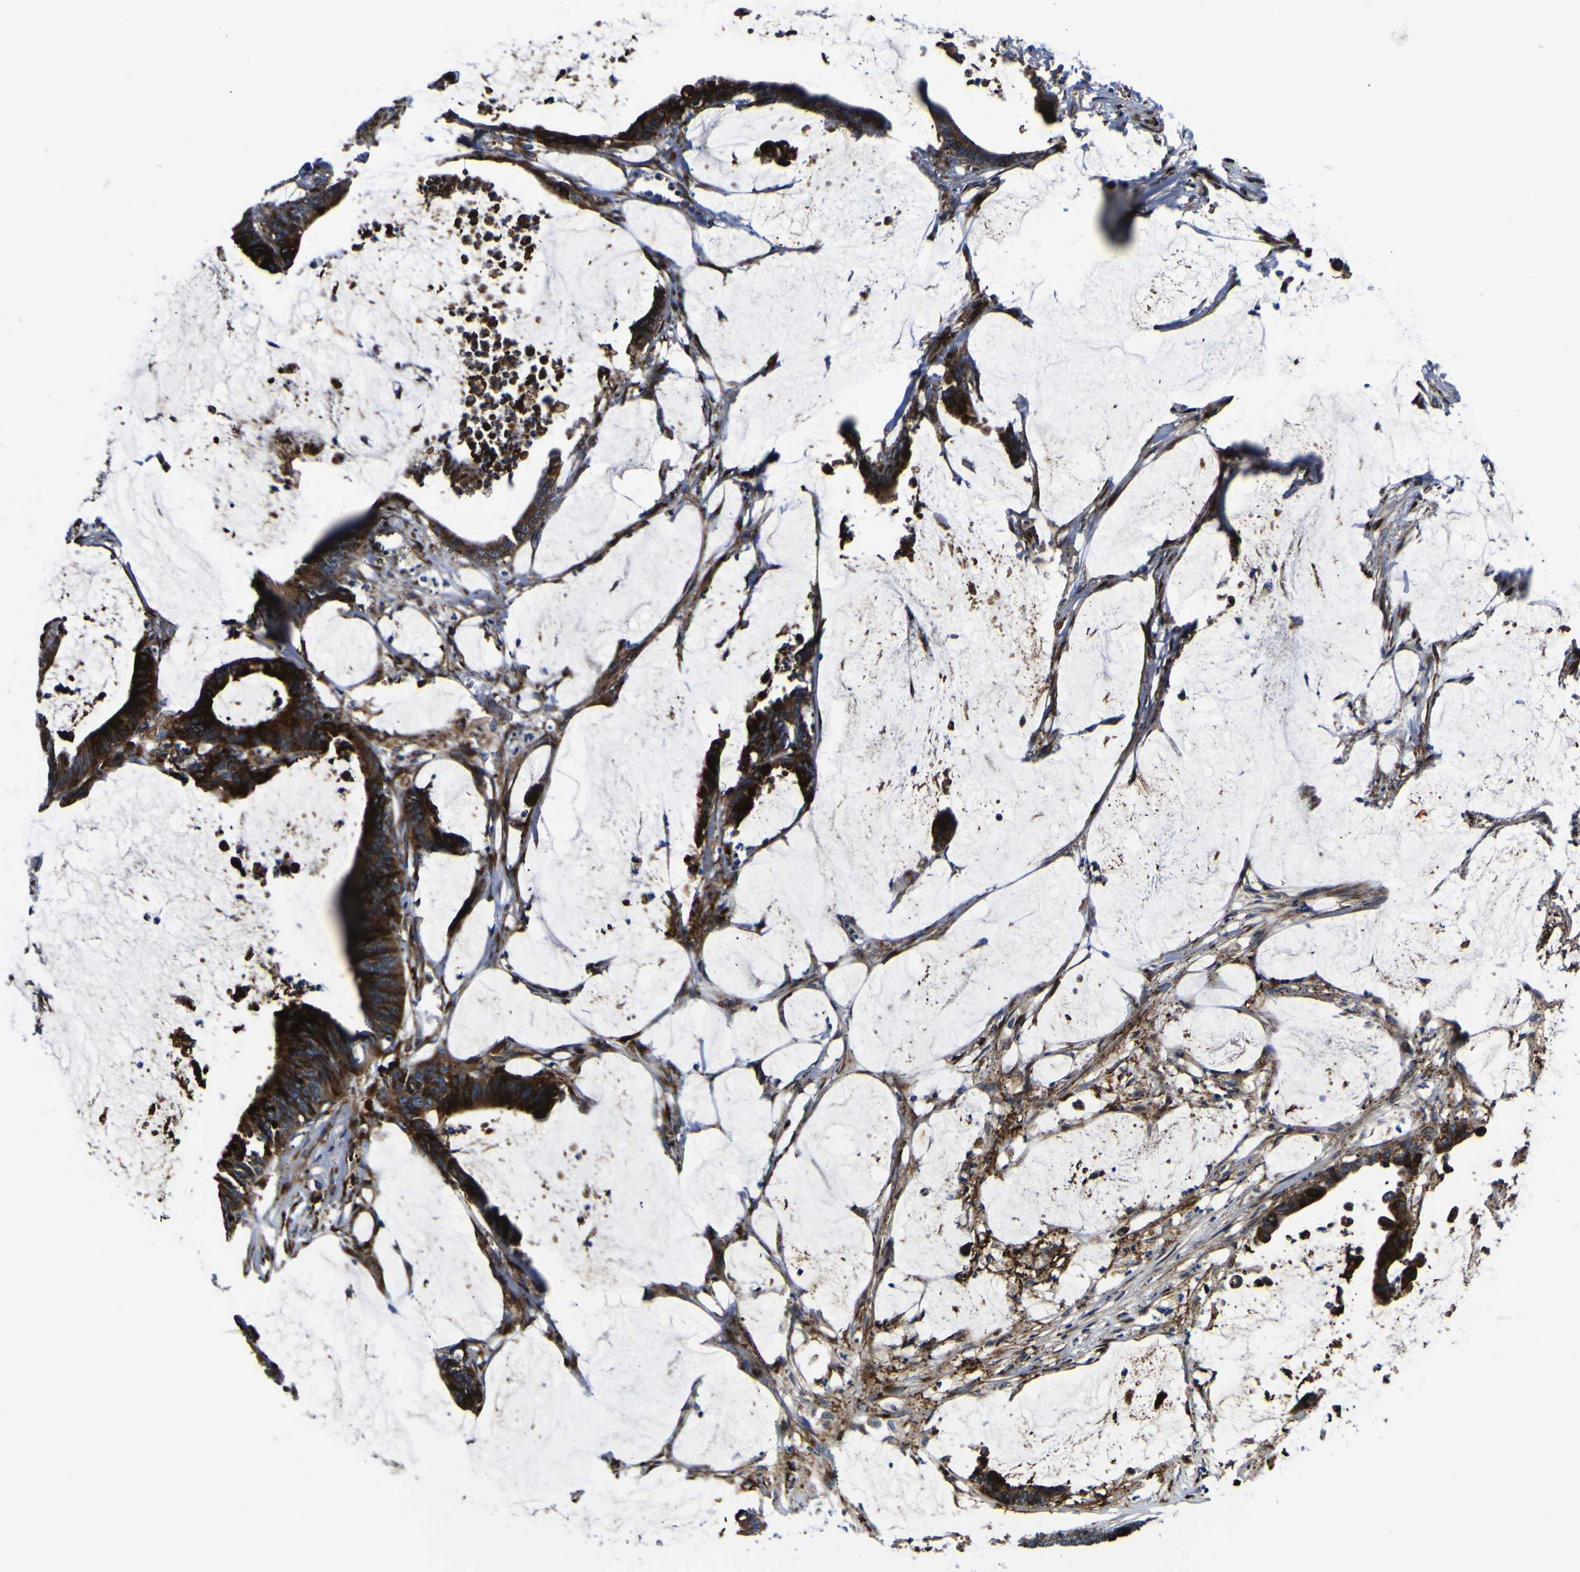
{"staining": {"intensity": "strong", "quantity": ">75%", "location": "cytoplasmic/membranous"}, "tissue": "colorectal cancer", "cell_type": "Tumor cells", "image_type": "cancer", "snomed": [{"axis": "morphology", "description": "Adenocarcinoma, NOS"}, {"axis": "topography", "description": "Rectum"}], "caption": "High-power microscopy captured an immunohistochemistry micrograph of adenocarcinoma (colorectal), revealing strong cytoplasmic/membranous positivity in approximately >75% of tumor cells.", "gene": "SCD", "patient": {"sex": "female", "age": 66}}